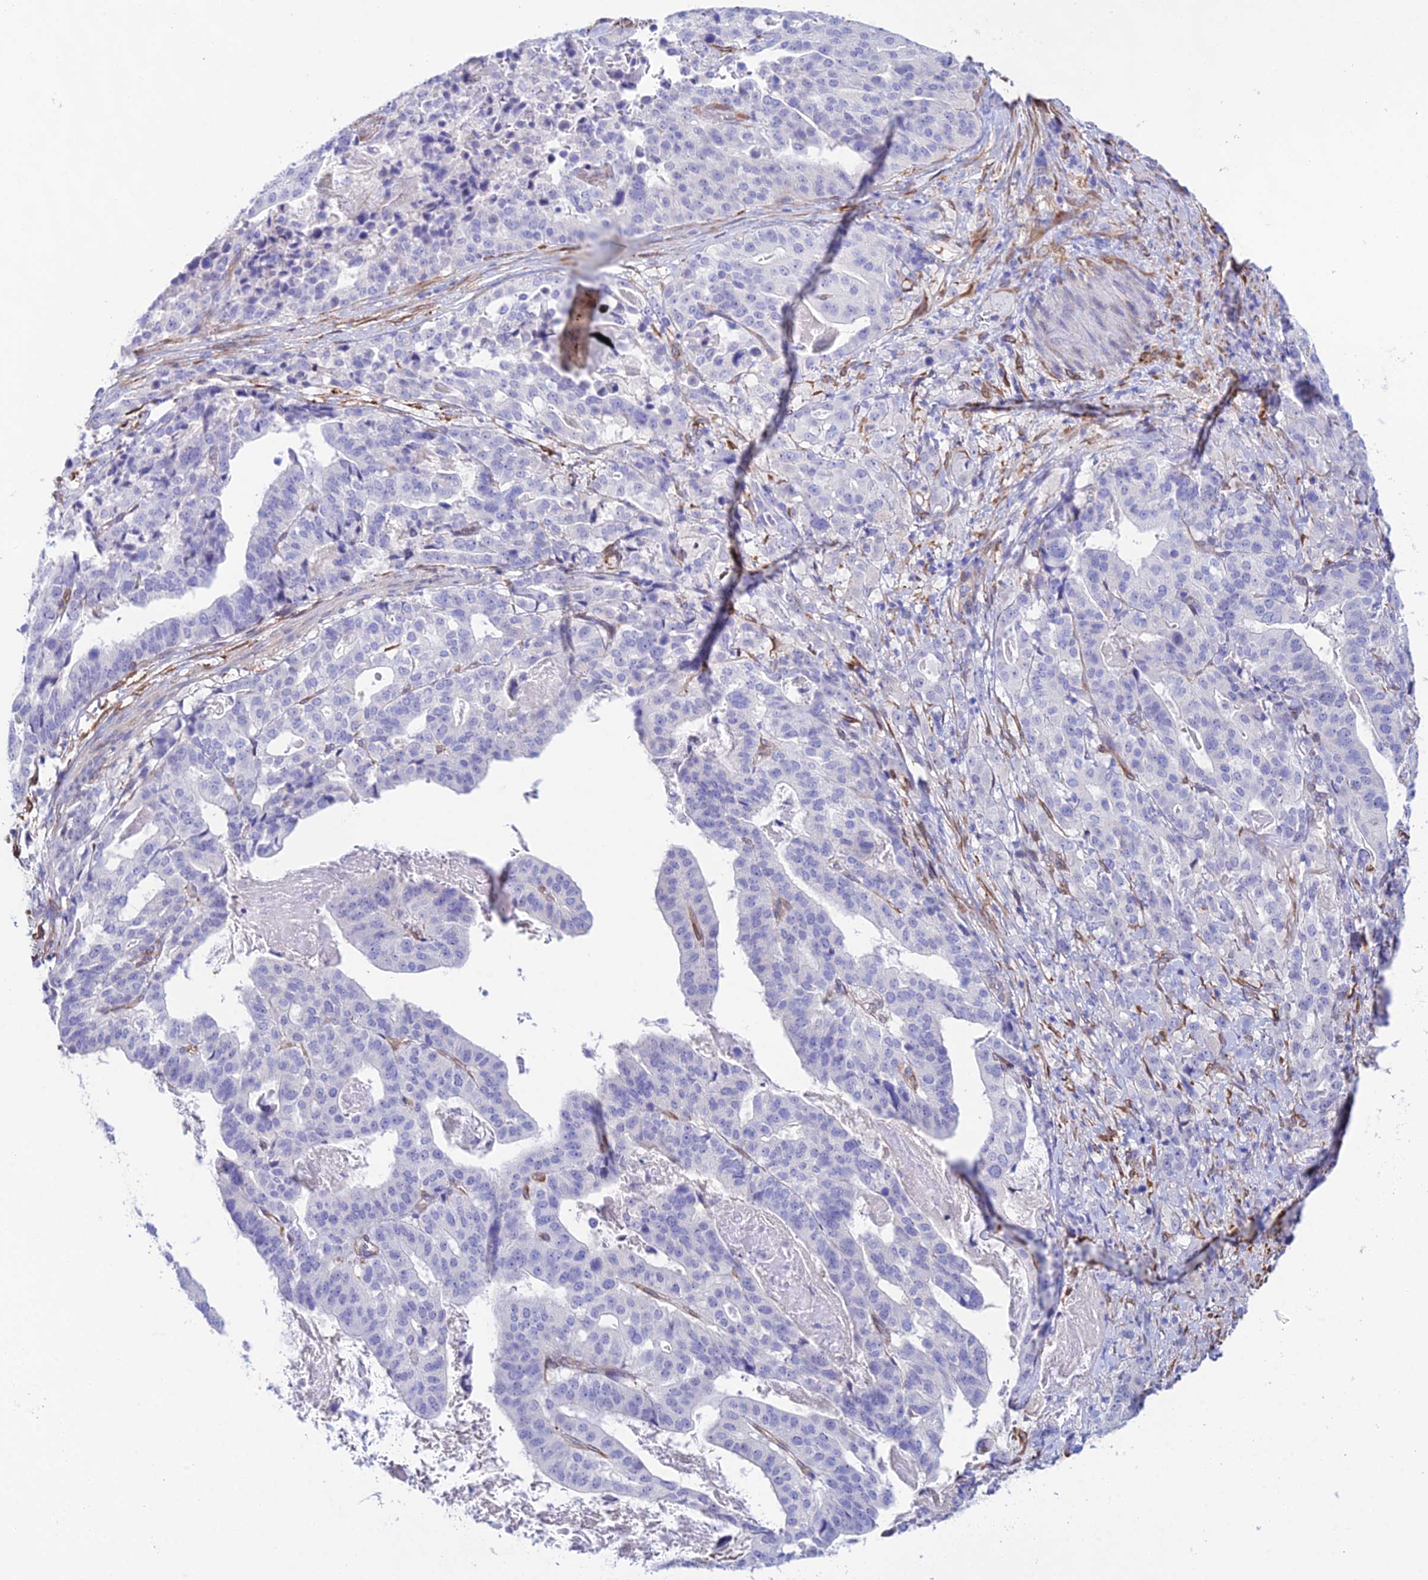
{"staining": {"intensity": "negative", "quantity": "none", "location": "none"}, "tissue": "stomach cancer", "cell_type": "Tumor cells", "image_type": "cancer", "snomed": [{"axis": "morphology", "description": "Adenocarcinoma, NOS"}, {"axis": "topography", "description": "Stomach"}], "caption": "This is an immunohistochemistry histopathology image of stomach cancer (adenocarcinoma). There is no positivity in tumor cells.", "gene": "MXRA7", "patient": {"sex": "male", "age": 48}}